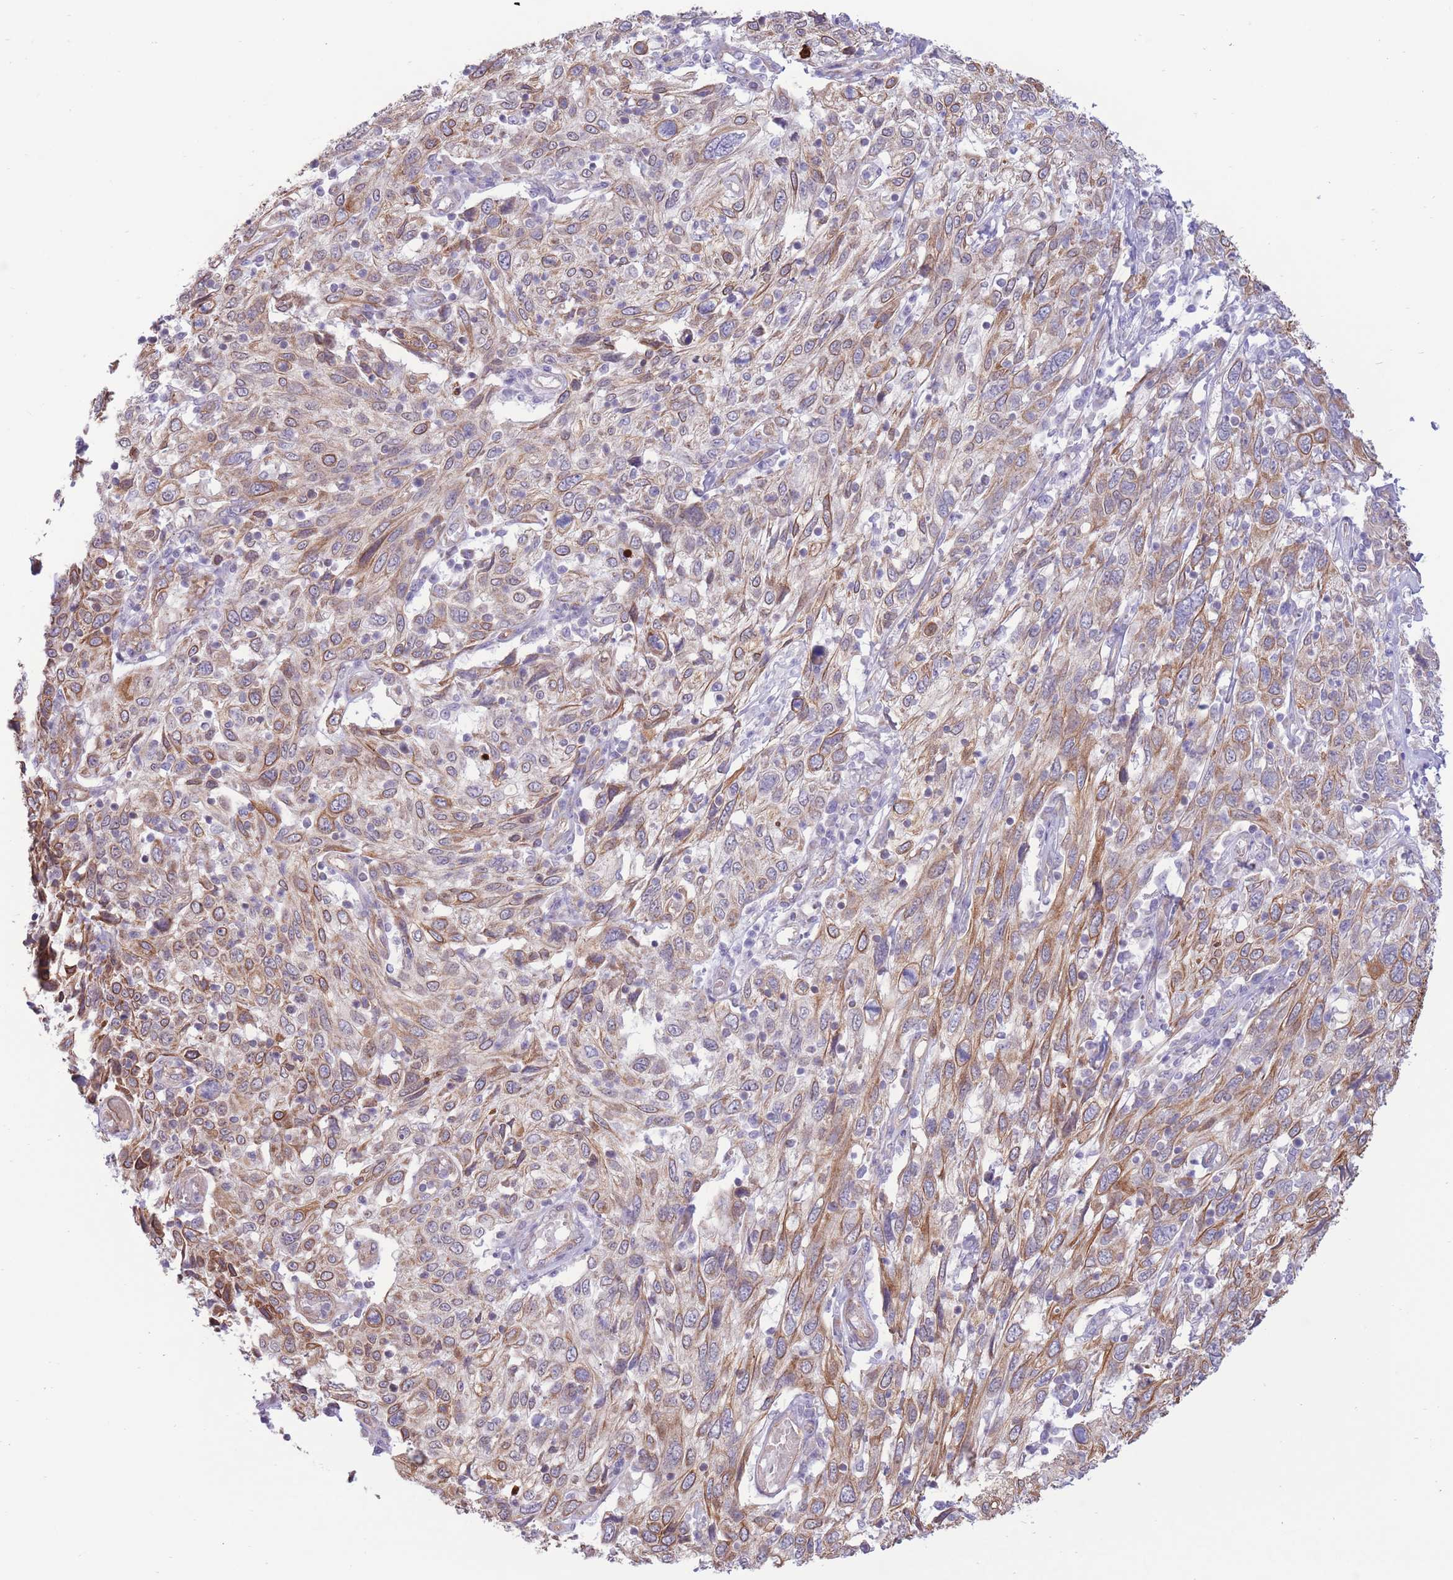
{"staining": {"intensity": "moderate", "quantity": "25%-75%", "location": "cytoplasmic/membranous"}, "tissue": "cervical cancer", "cell_type": "Tumor cells", "image_type": "cancer", "snomed": [{"axis": "morphology", "description": "Squamous cell carcinoma, NOS"}, {"axis": "topography", "description": "Cervix"}], "caption": "Immunohistochemical staining of human cervical cancer demonstrates medium levels of moderate cytoplasmic/membranous protein positivity in about 25%-75% of tumor cells. (IHC, brightfield microscopy, high magnification).", "gene": "MRPS31", "patient": {"sex": "female", "age": 46}}